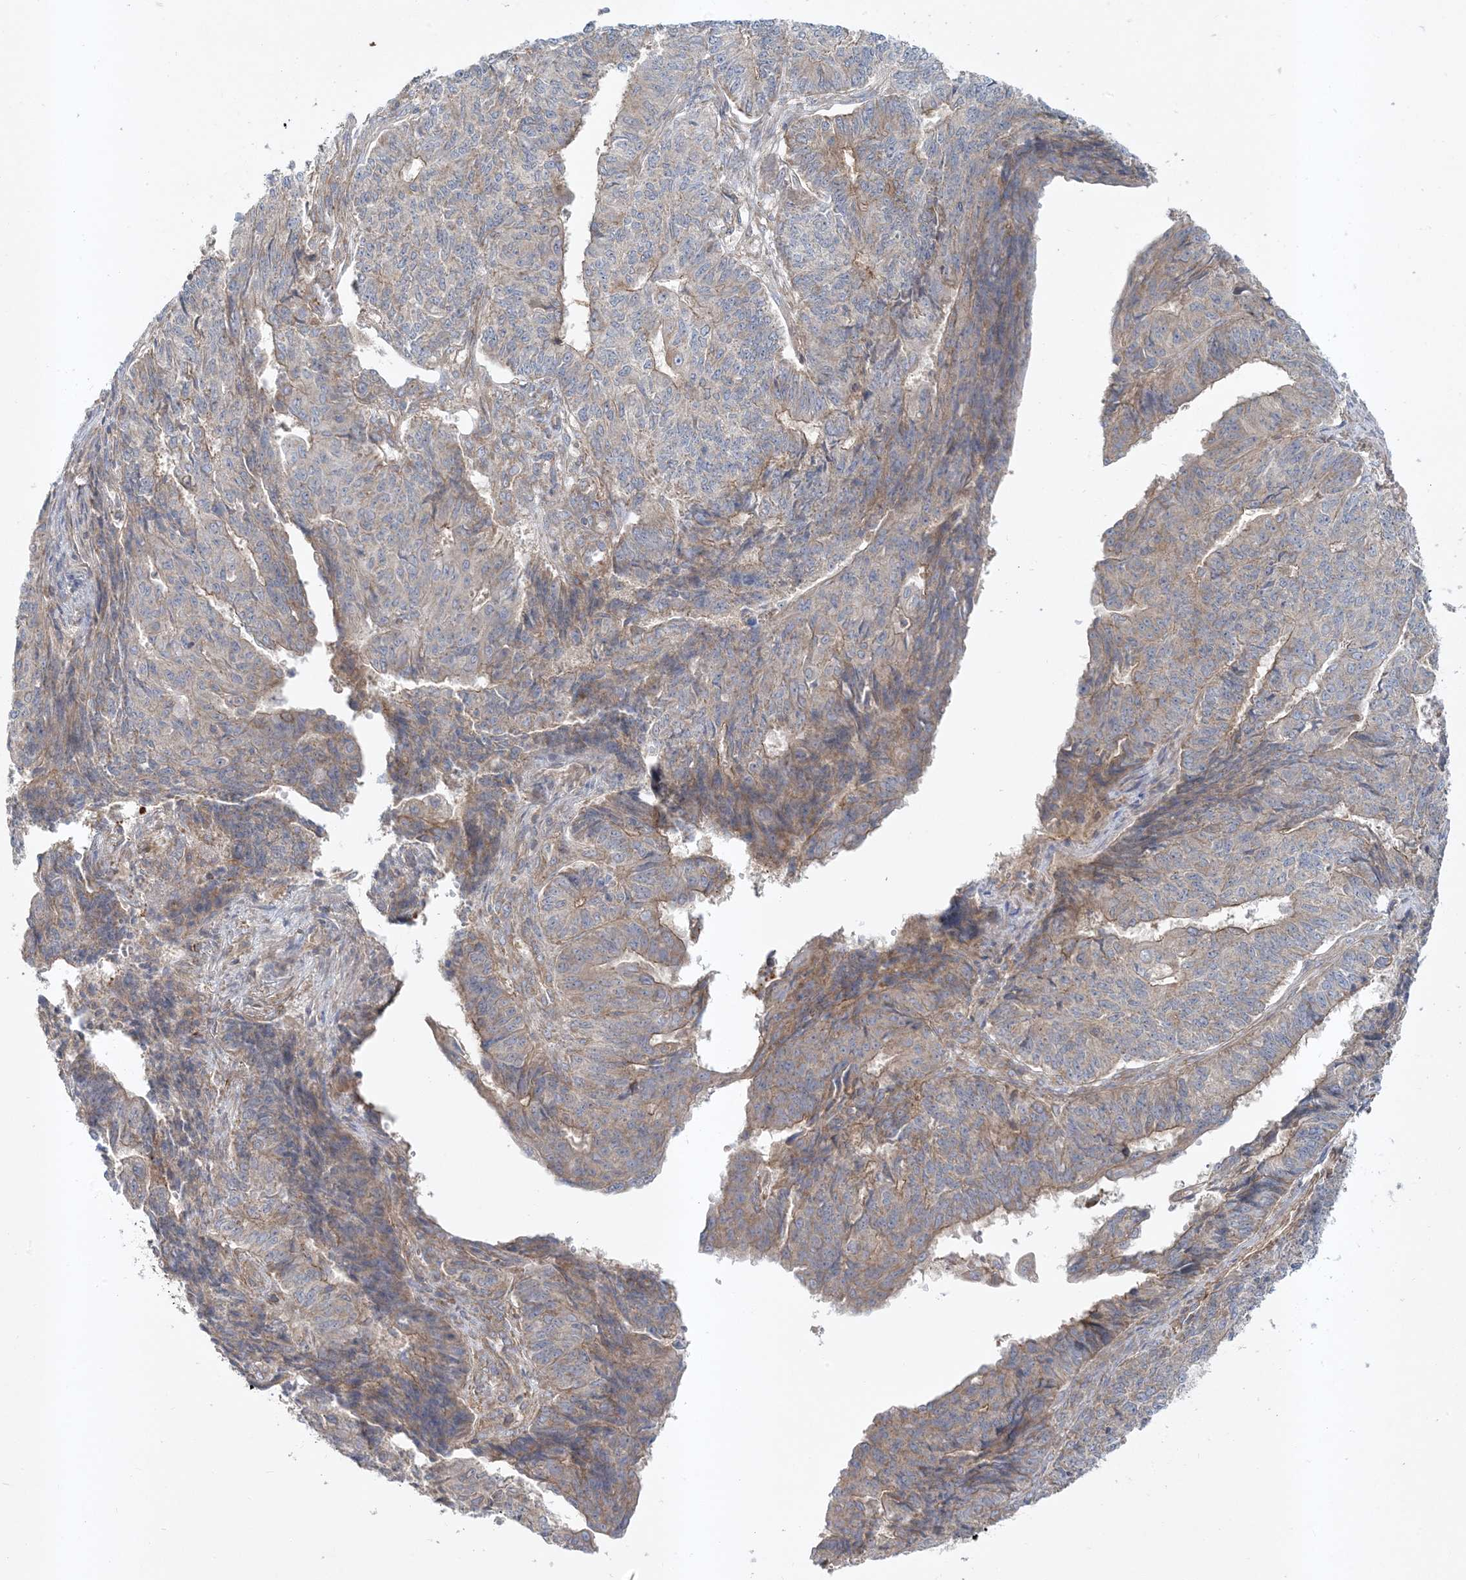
{"staining": {"intensity": "weak", "quantity": "25%-75%", "location": "cytoplasmic/membranous"}, "tissue": "endometrial cancer", "cell_type": "Tumor cells", "image_type": "cancer", "snomed": [{"axis": "morphology", "description": "Adenocarcinoma, NOS"}, {"axis": "topography", "description": "Endometrium"}], "caption": "A micrograph of human endometrial cancer (adenocarcinoma) stained for a protein exhibits weak cytoplasmic/membranous brown staining in tumor cells.", "gene": "LEXM", "patient": {"sex": "female", "age": 32}}